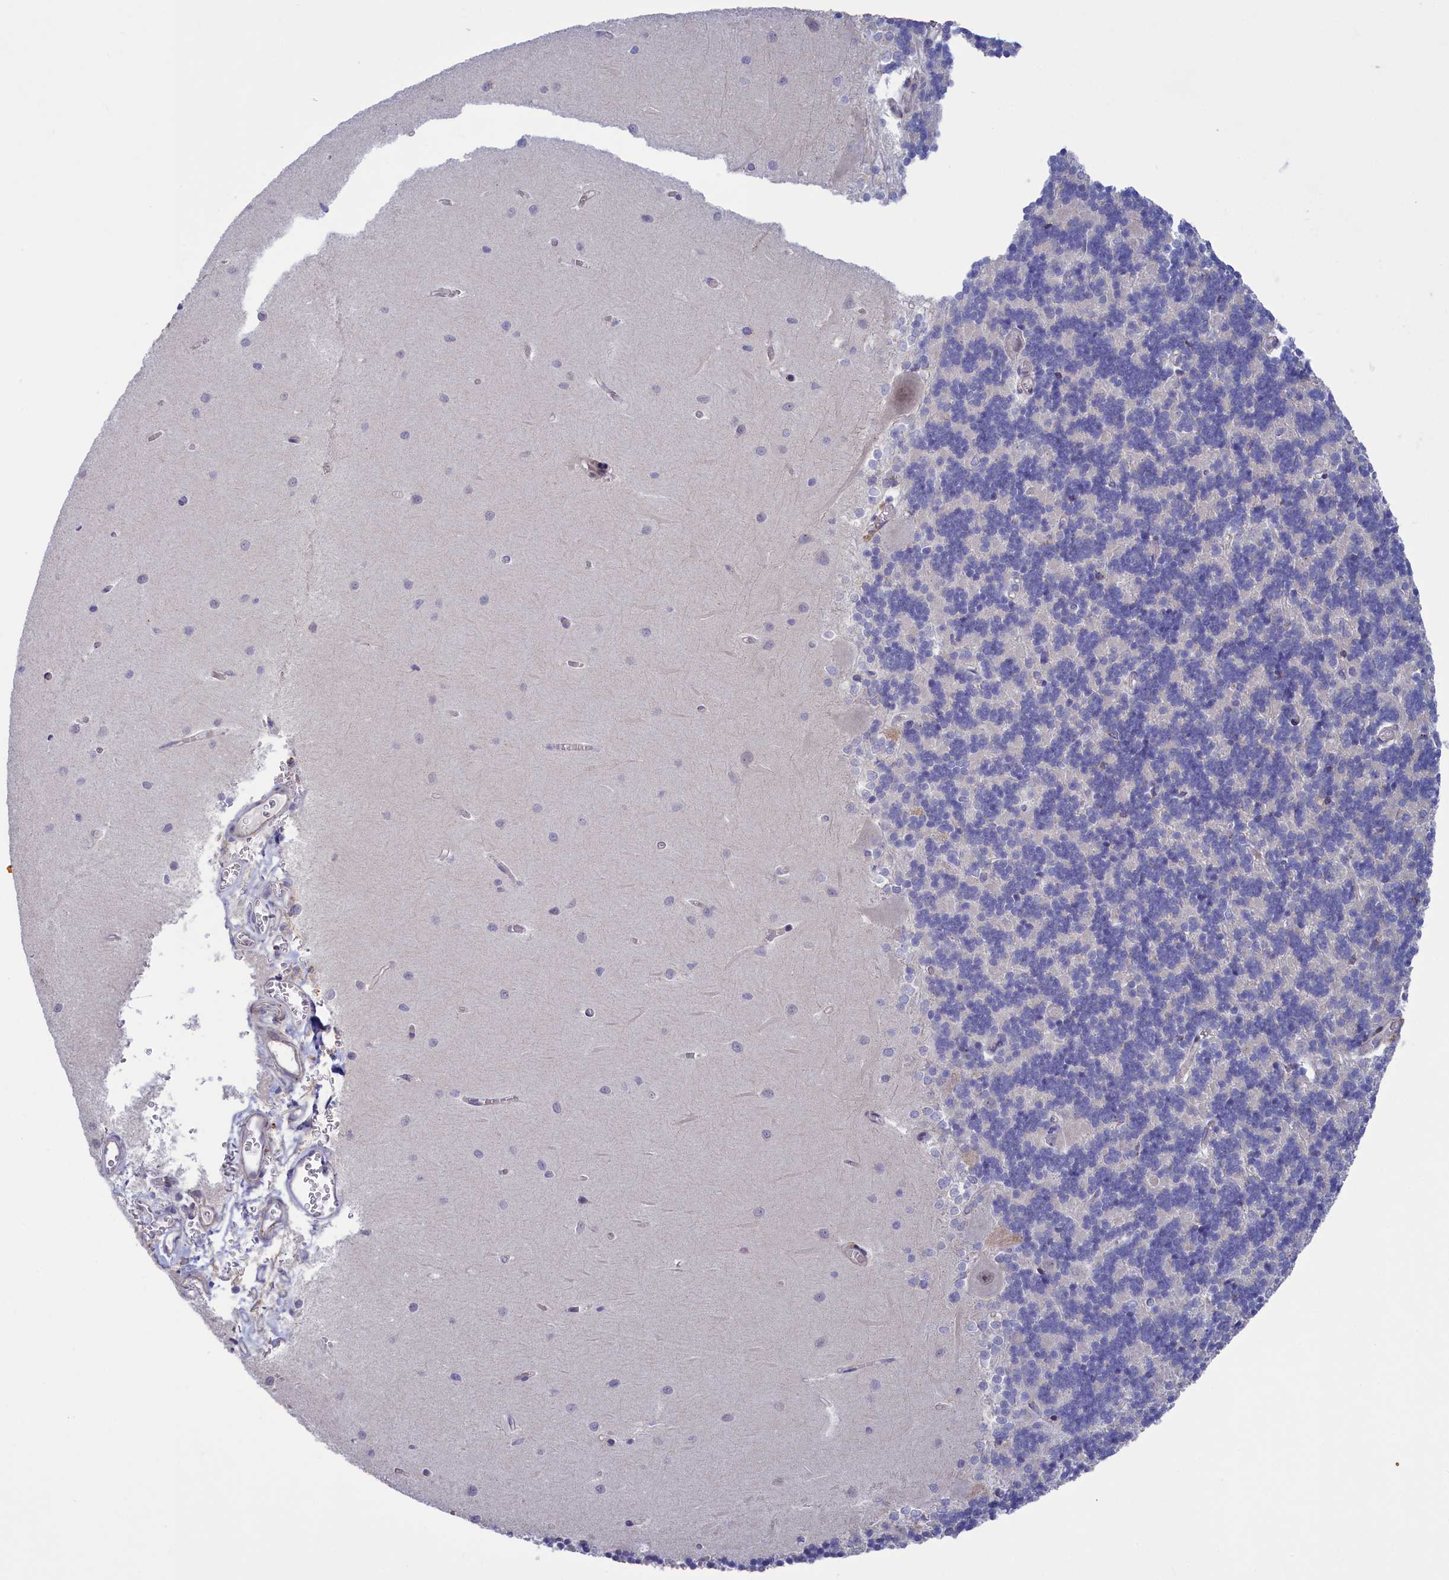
{"staining": {"intensity": "negative", "quantity": "none", "location": "none"}, "tissue": "cerebellum", "cell_type": "Cells in granular layer", "image_type": "normal", "snomed": [{"axis": "morphology", "description": "Normal tissue, NOS"}, {"axis": "topography", "description": "Cerebellum"}], "caption": "A high-resolution micrograph shows immunohistochemistry staining of benign cerebellum, which demonstrates no significant staining in cells in granular layer.", "gene": "HYKK", "patient": {"sex": "male", "age": 37}}